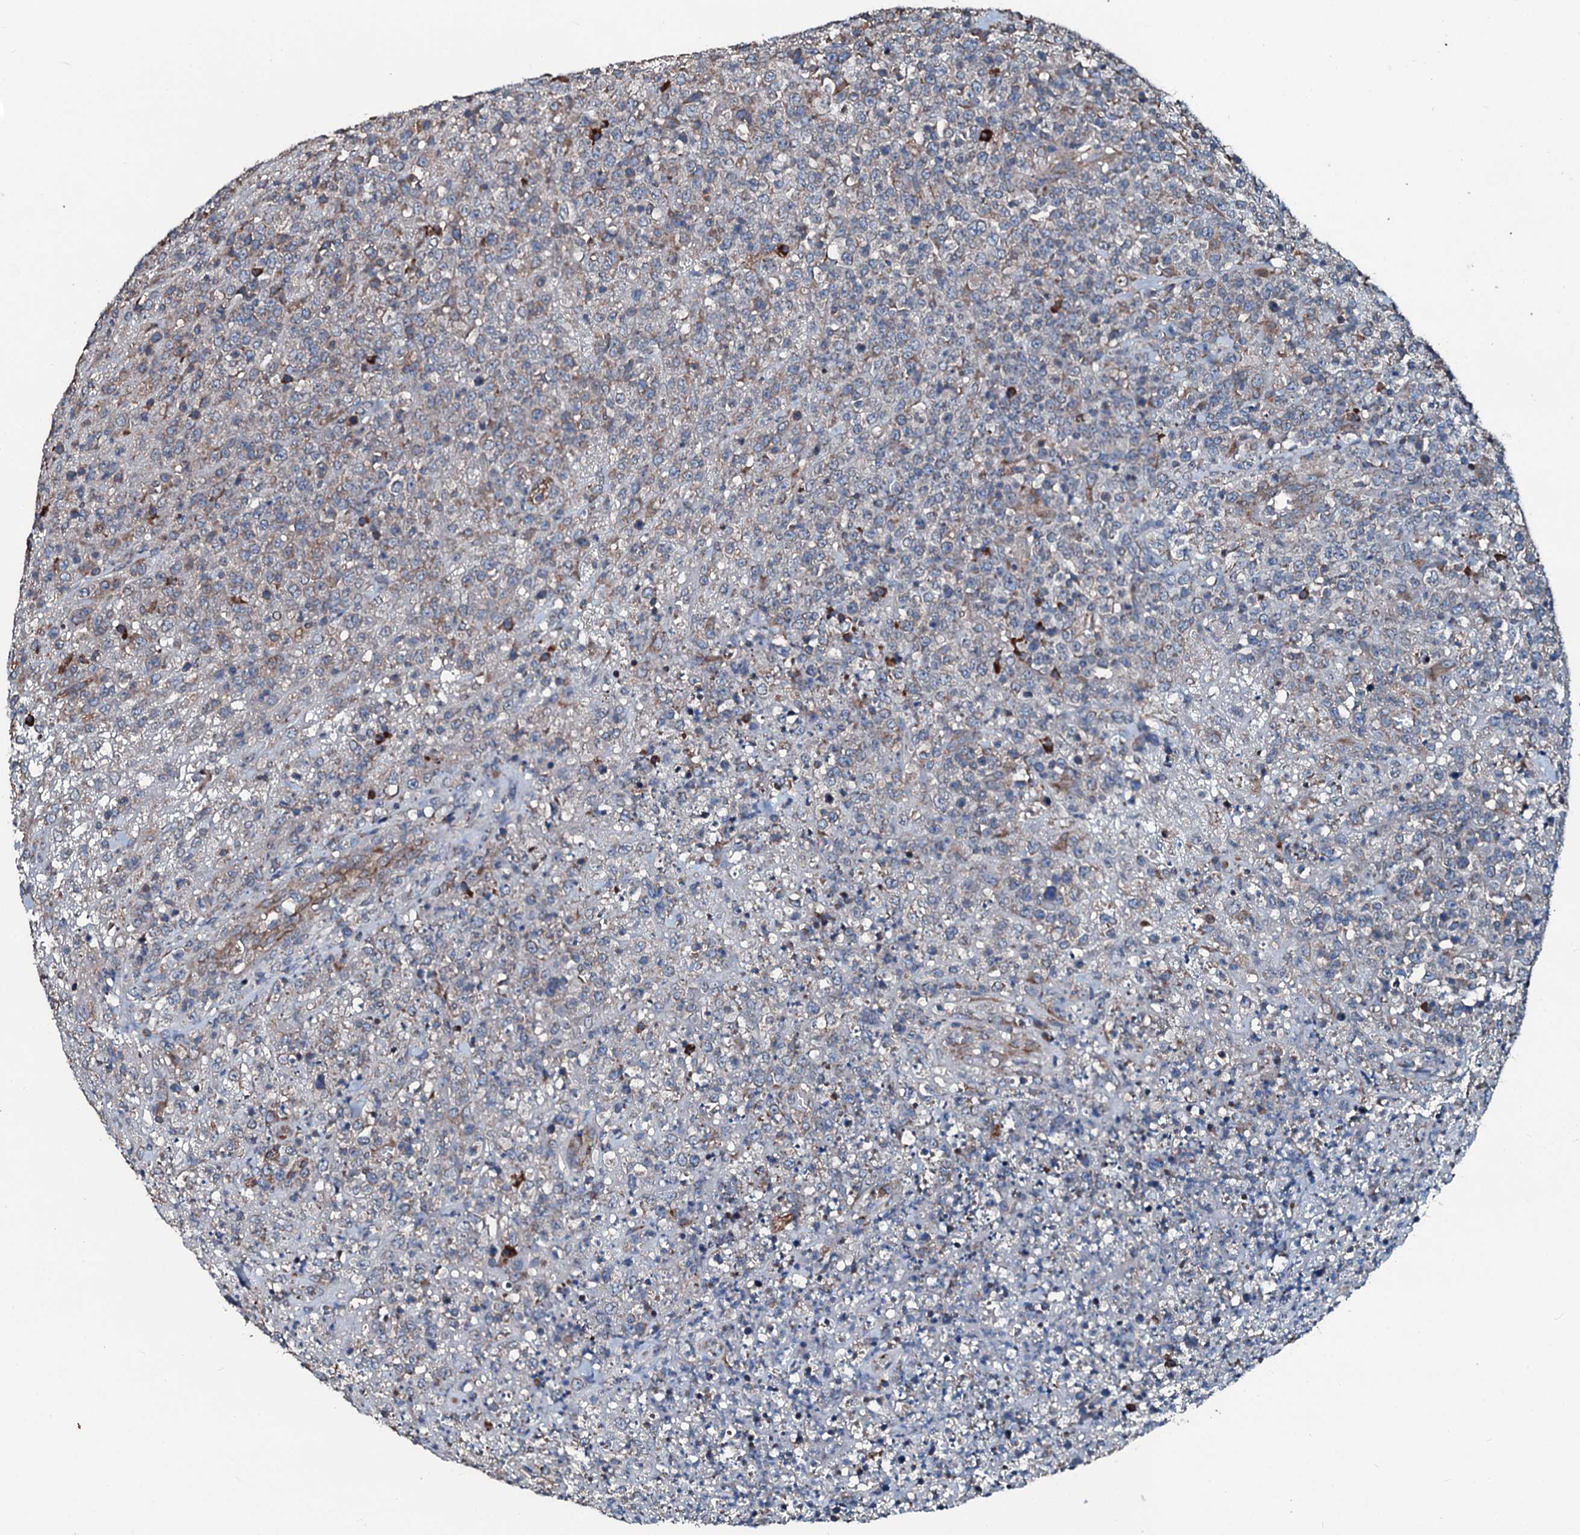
{"staining": {"intensity": "negative", "quantity": "none", "location": "none"}, "tissue": "lymphoma", "cell_type": "Tumor cells", "image_type": "cancer", "snomed": [{"axis": "morphology", "description": "Malignant lymphoma, non-Hodgkin's type, High grade"}, {"axis": "topography", "description": "Colon"}], "caption": "Immunohistochemistry (IHC) of human lymphoma exhibits no positivity in tumor cells.", "gene": "ACSS3", "patient": {"sex": "female", "age": 53}}